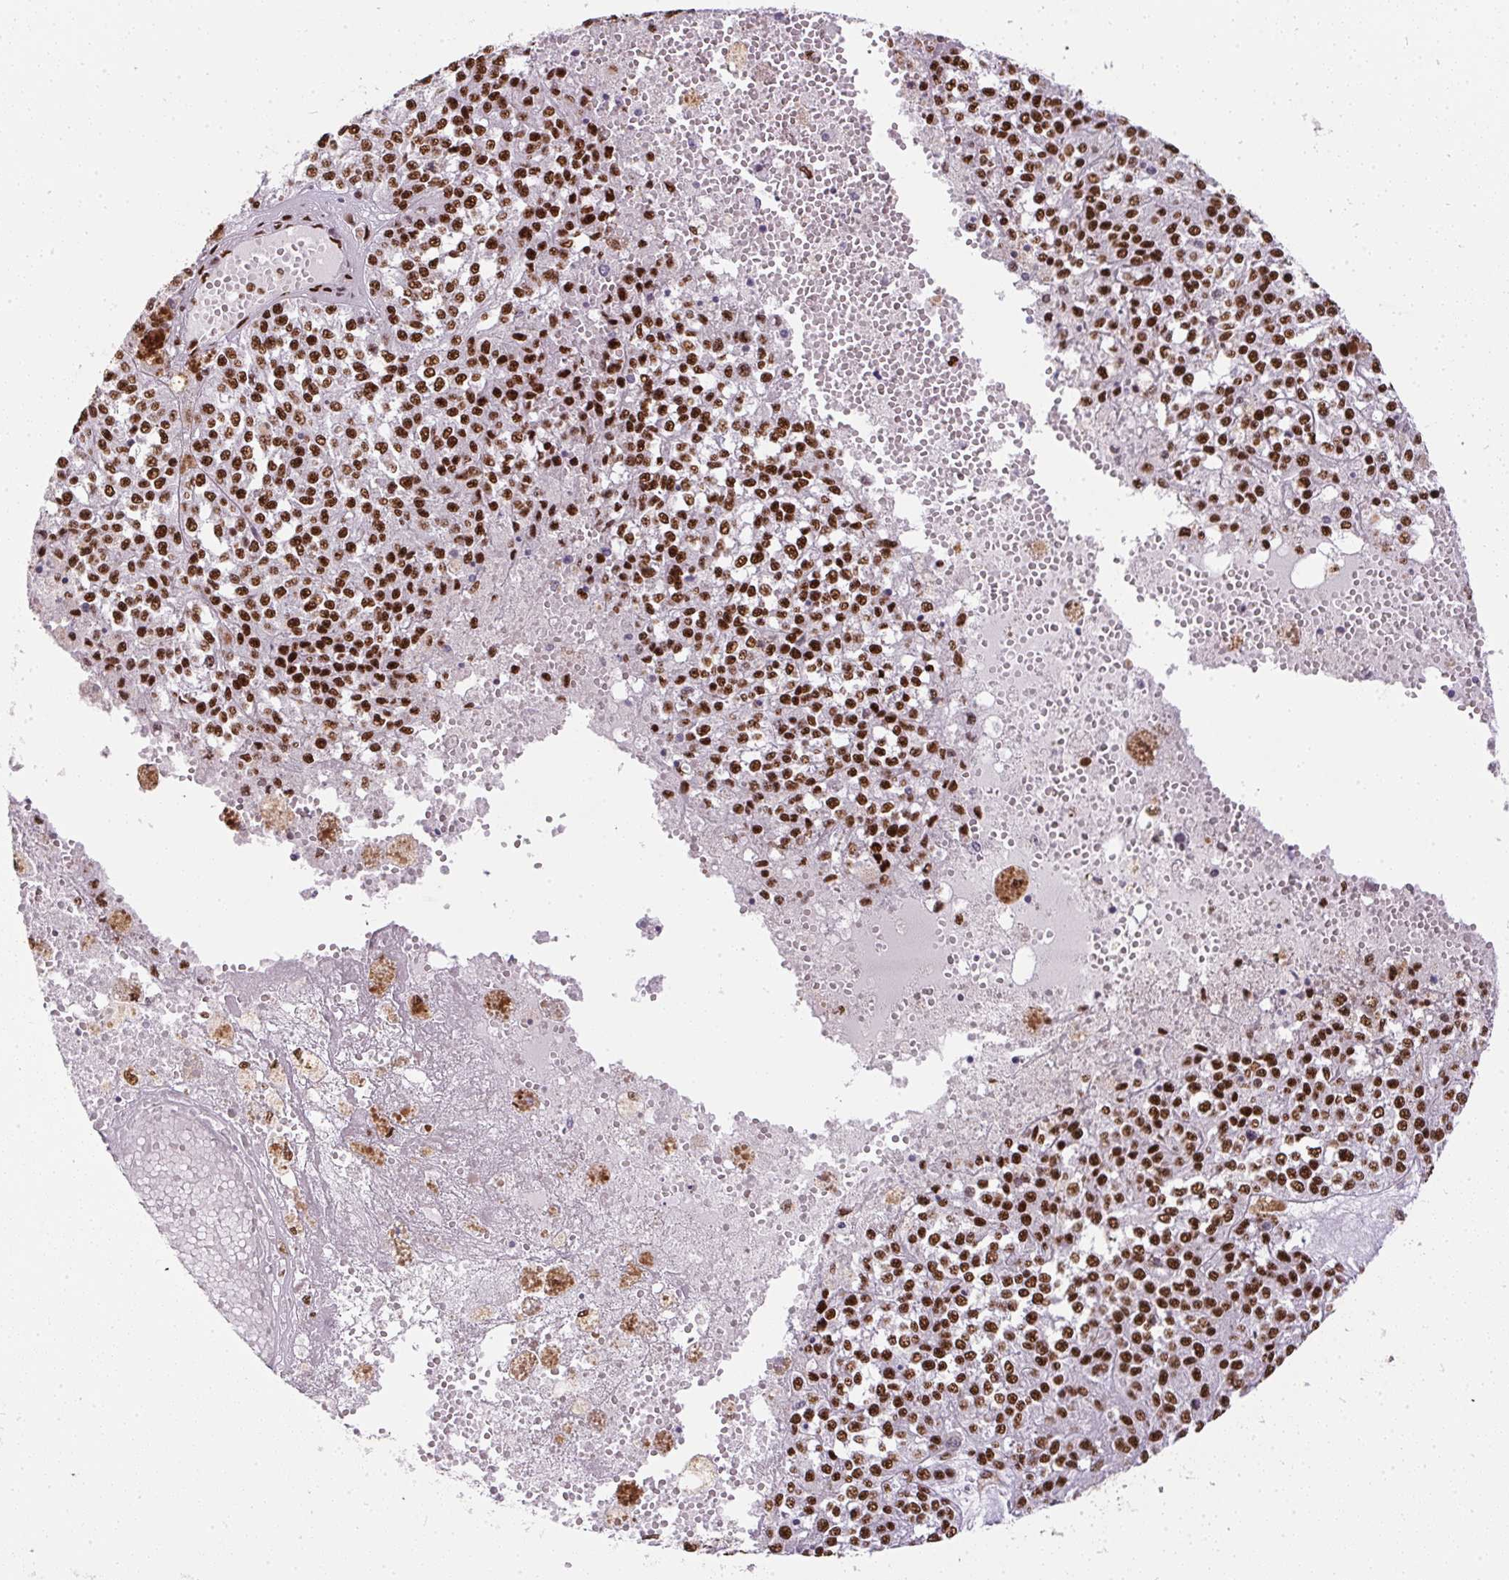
{"staining": {"intensity": "strong", "quantity": ">75%", "location": "nuclear"}, "tissue": "melanoma", "cell_type": "Tumor cells", "image_type": "cancer", "snomed": [{"axis": "morphology", "description": "Malignant melanoma, Metastatic site"}, {"axis": "topography", "description": "Lymph node"}], "caption": "Protein staining shows strong nuclear staining in approximately >75% of tumor cells in malignant melanoma (metastatic site).", "gene": "PAGE3", "patient": {"sex": "female", "age": 64}}